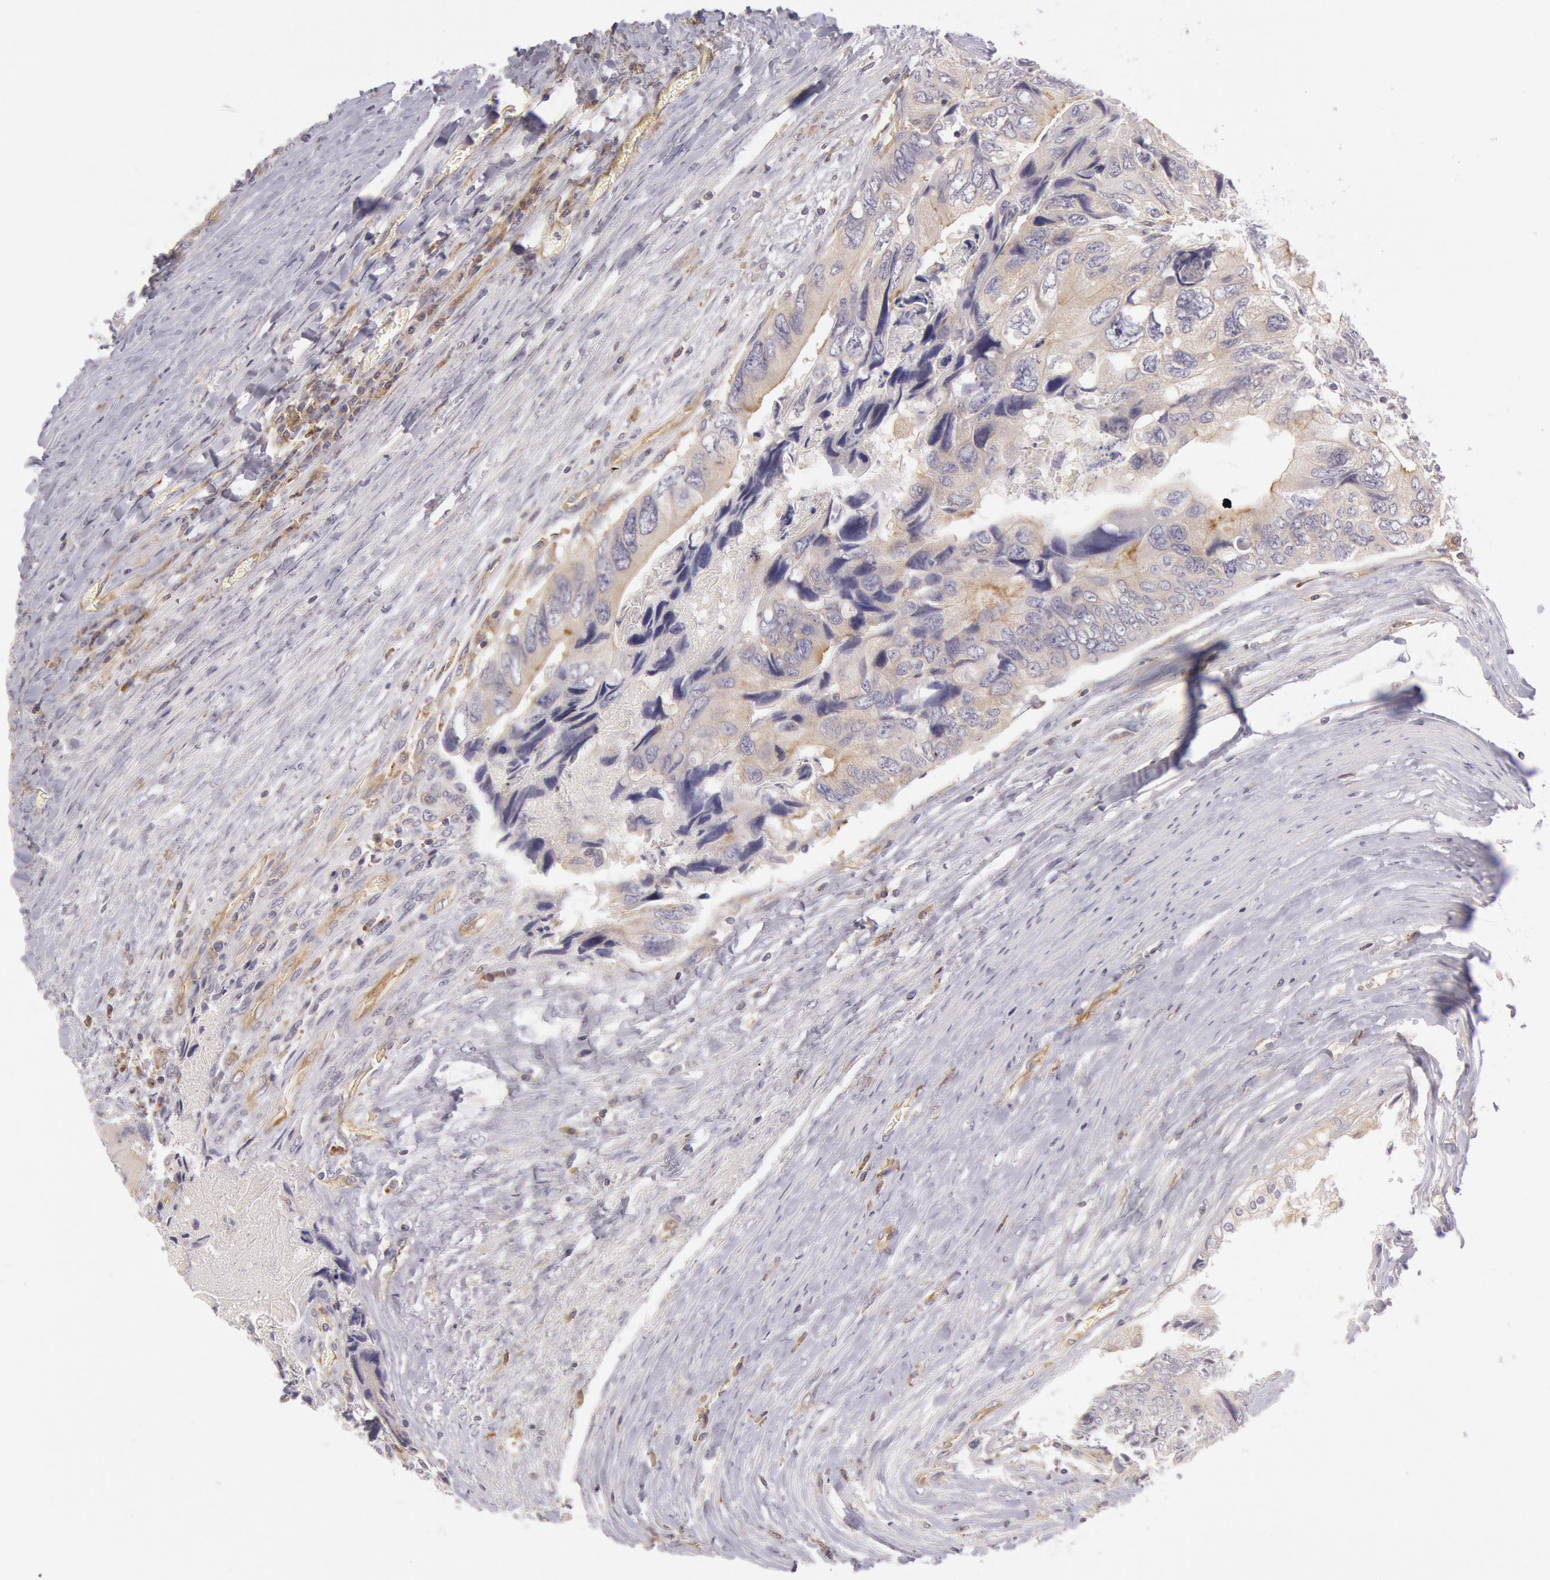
{"staining": {"intensity": "weak", "quantity": "25%-75%", "location": "cytoplasmic/membranous"}, "tissue": "colorectal cancer", "cell_type": "Tumor cells", "image_type": "cancer", "snomed": [{"axis": "morphology", "description": "Adenocarcinoma, NOS"}, {"axis": "topography", "description": "Rectum"}], "caption": "Colorectal cancer (adenocarcinoma) stained for a protein demonstrates weak cytoplasmic/membranous positivity in tumor cells.", "gene": "MYO5A", "patient": {"sex": "female", "age": 82}}